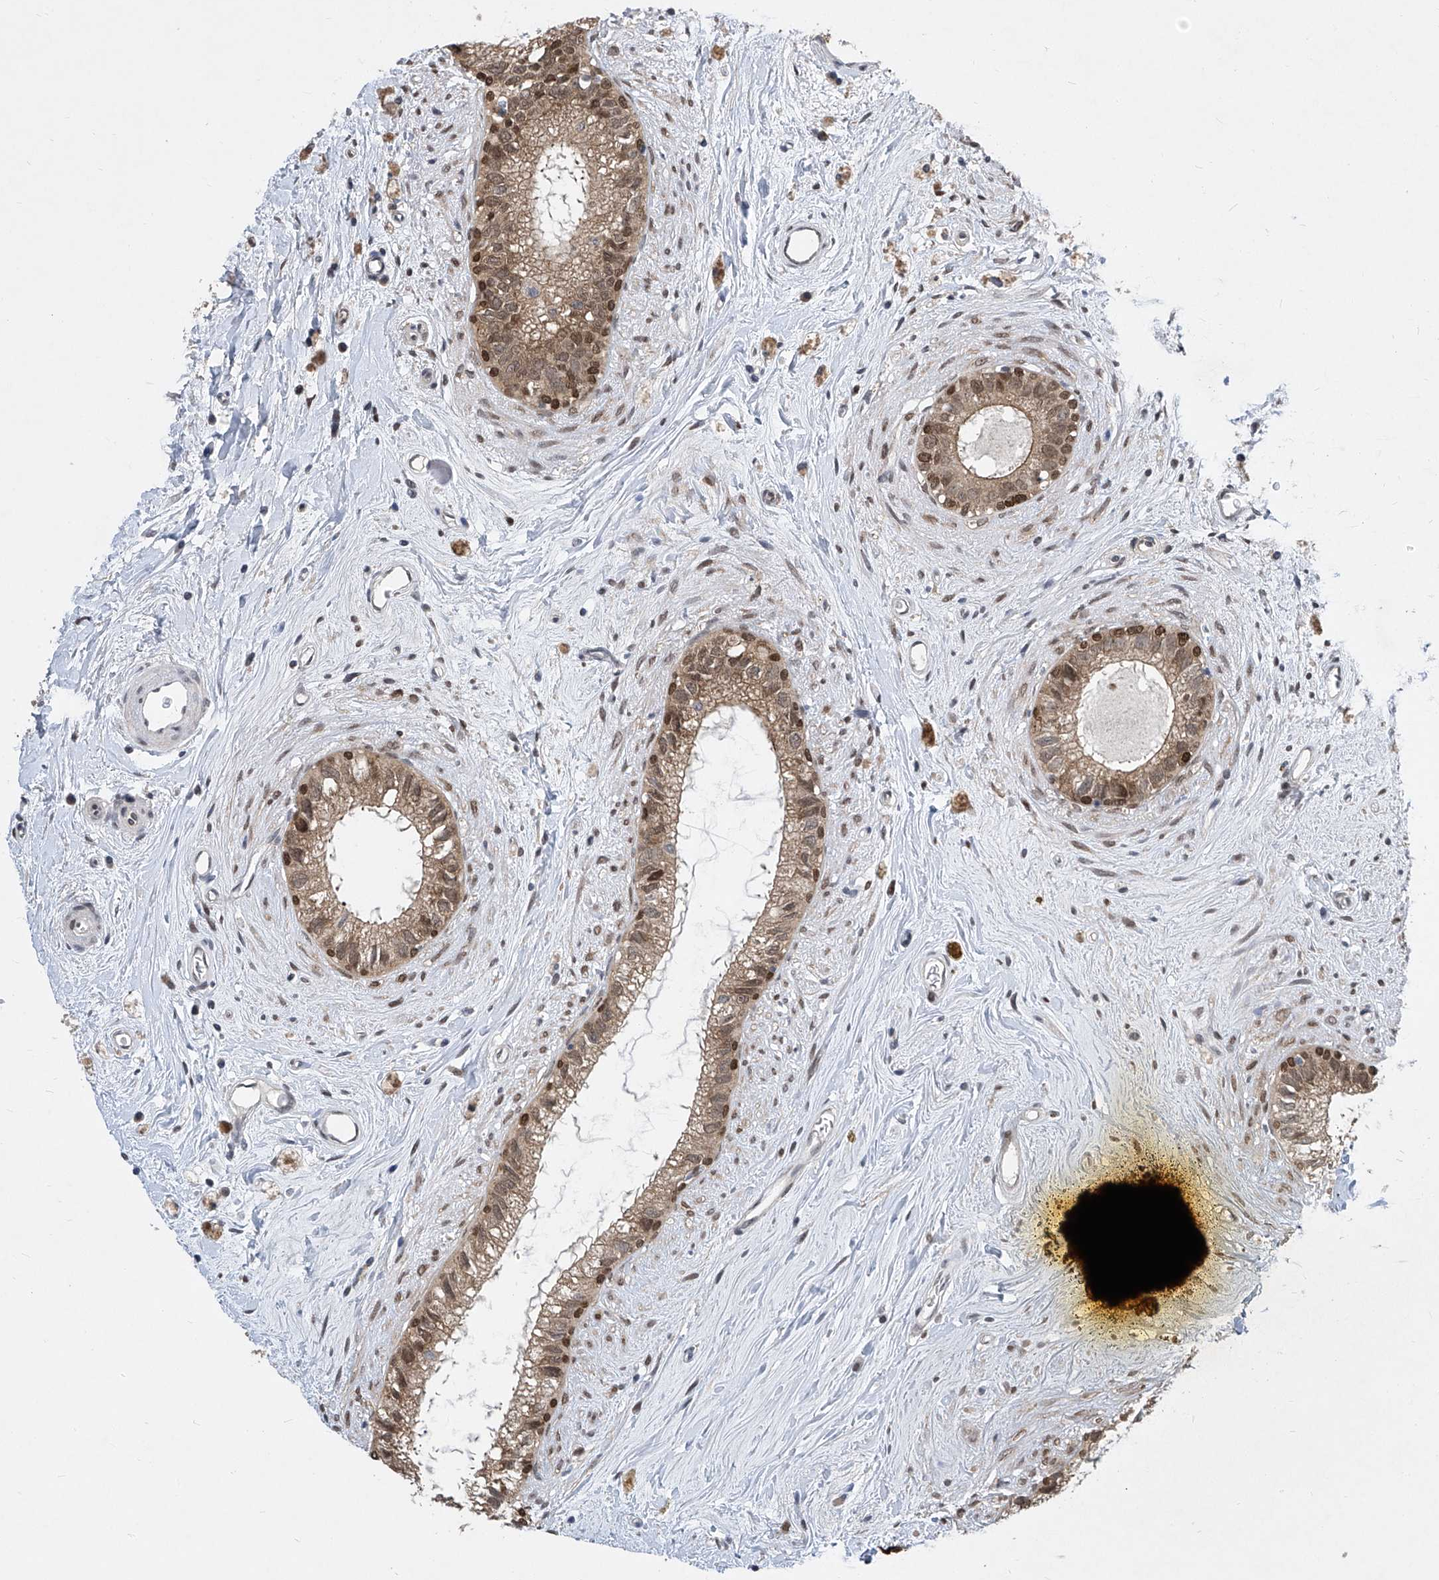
{"staining": {"intensity": "moderate", "quantity": ">75%", "location": "cytoplasmic/membranous,nuclear"}, "tissue": "epididymis", "cell_type": "Glandular cells", "image_type": "normal", "snomed": [{"axis": "morphology", "description": "Normal tissue, NOS"}, {"axis": "topography", "description": "Epididymis"}], "caption": "This is an image of immunohistochemistry (IHC) staining of normal epididymis, which shows moderate expression in the cytoplasmic/membranous,nuclear of glandular cells.", "gene": "CETN1", "patient": {"sex": "male", "age": 80}}